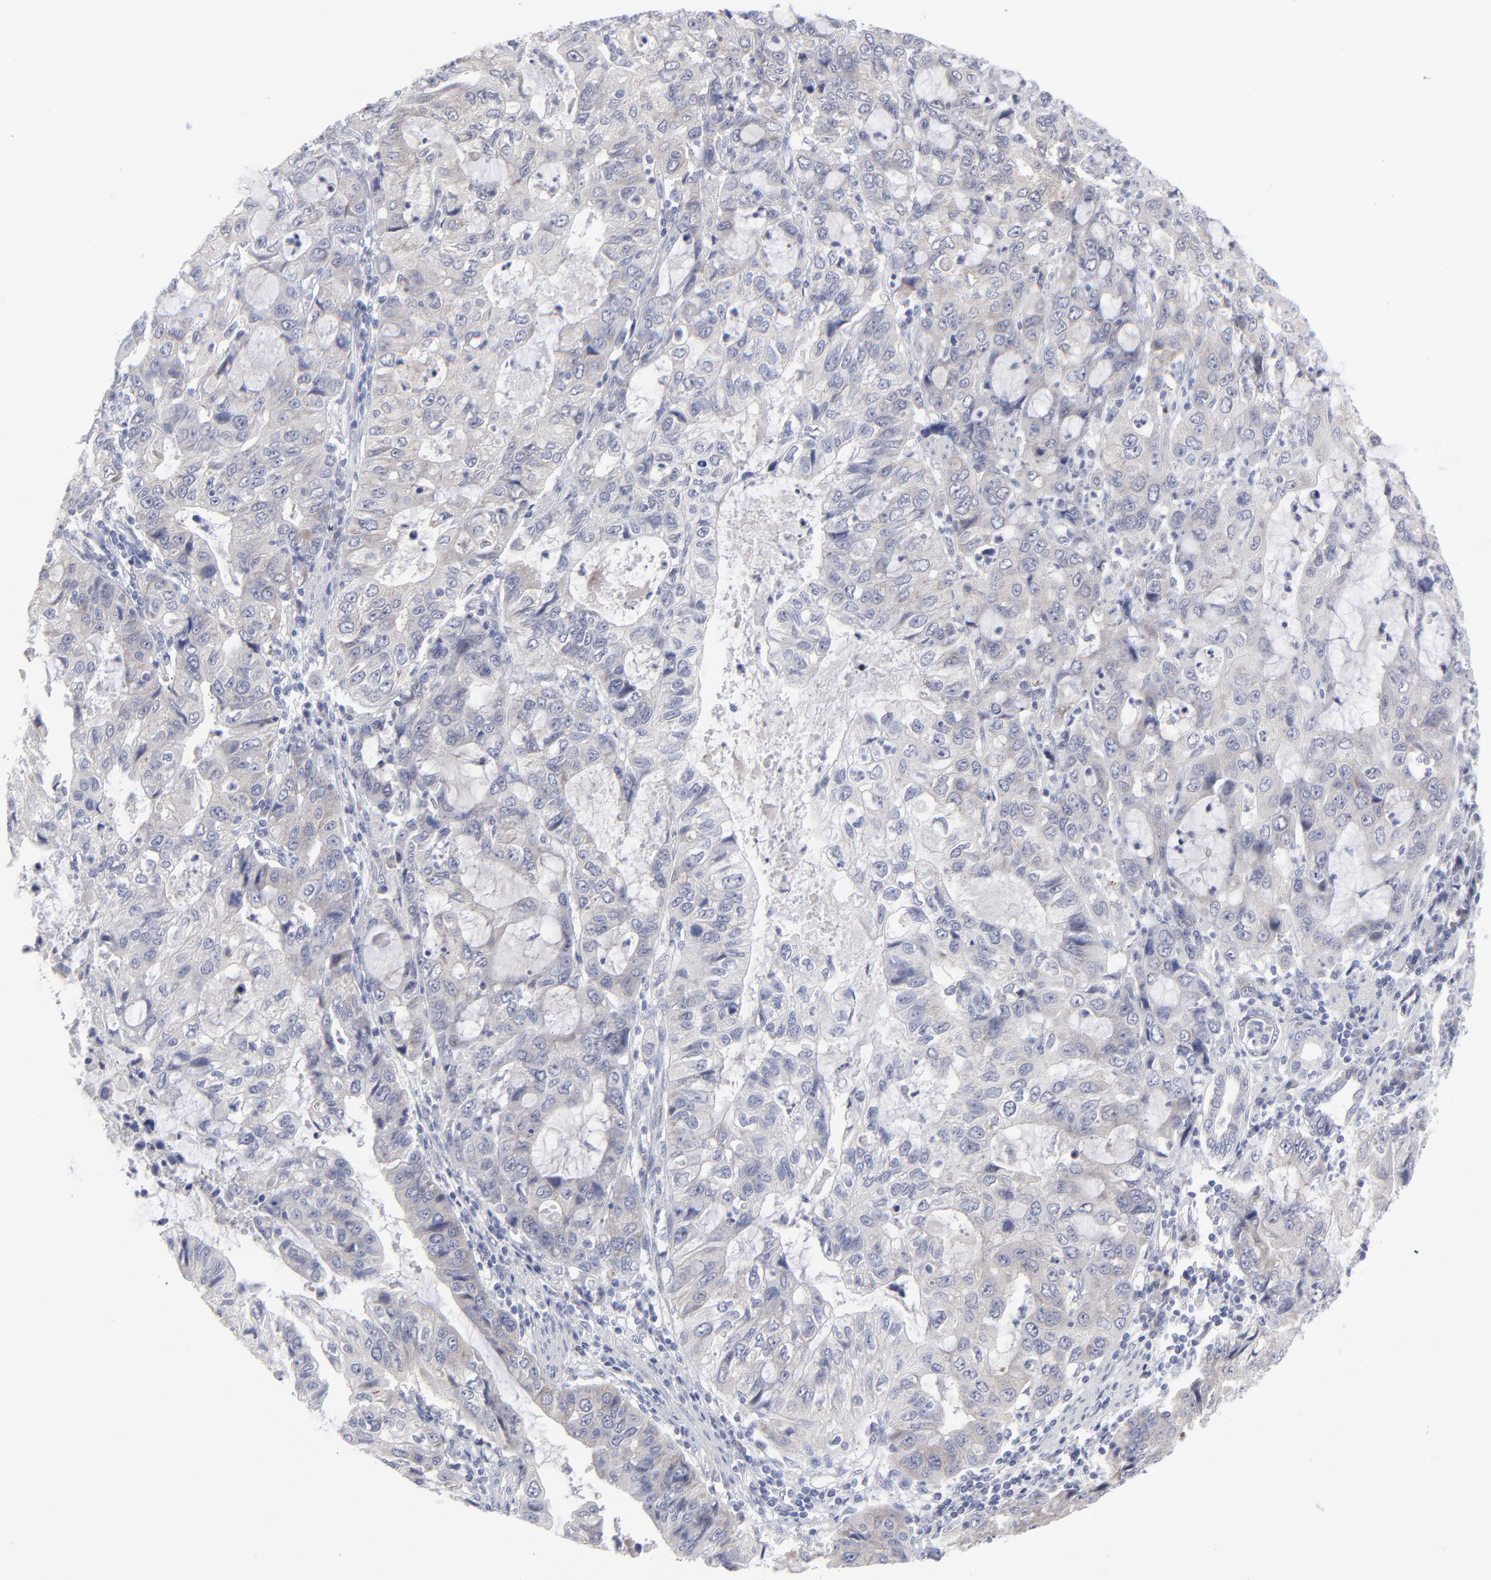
{"staining": {"intensity": "negative", "quantity": "none", "location": "none"}, "tissue": "stomach cancer", "cell_type": "Tumor cells", "image_type": "cancer", "snomed": [{"axis": "morphology", "description": "Adenocarcinoma, NOS"}, {"axis": "topography", "description": "Stomach, upper"}], "caption": "Immunohistochemistry of human stomach adenocarcinoma demonstrates no staining in tumor cells.", "gene": "RPS24", "patient": {"sex": "female", "age": 52}}